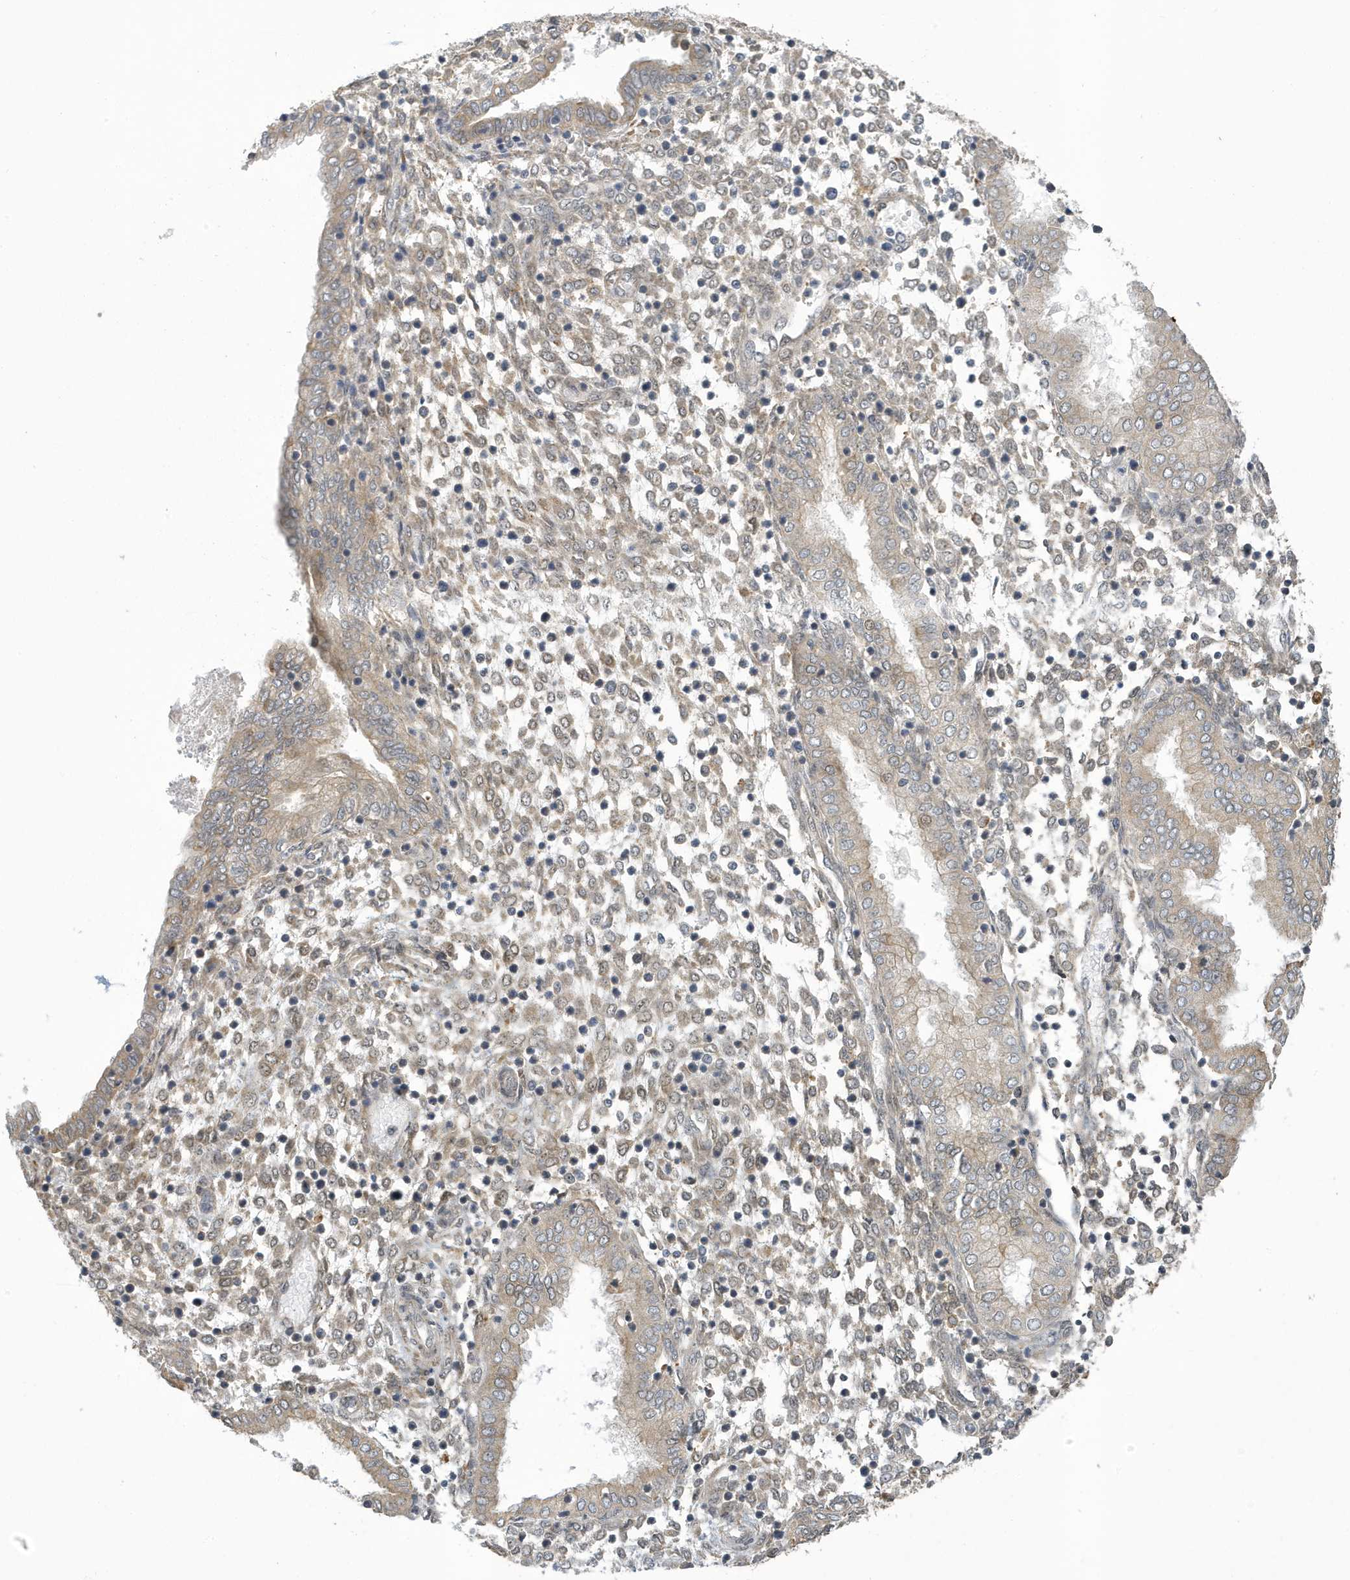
{"staining": {"intensity": "weak", "quantity": "25%-75%", "location": "cytoplasmic/membranous"}, "tissue": "endometrium", "cell_type": "Cells in endometrial stroma", "image_type": "normal", "snomed": [{"axis": "morphology", "description": "Normal tissue, NOS"}, {"axis": "topography", "description": "Endometrium"}], "caption": "Immunohistochemical staining of unremarkable endometrium reveals low levels of weak cytoplasmic/membranous expression in about 25%-75% of cells in endometrial stroma. Nuclei are stained in blue.", "gene": "NCOA7", "patient": {"sex": "female", "age": 53}}